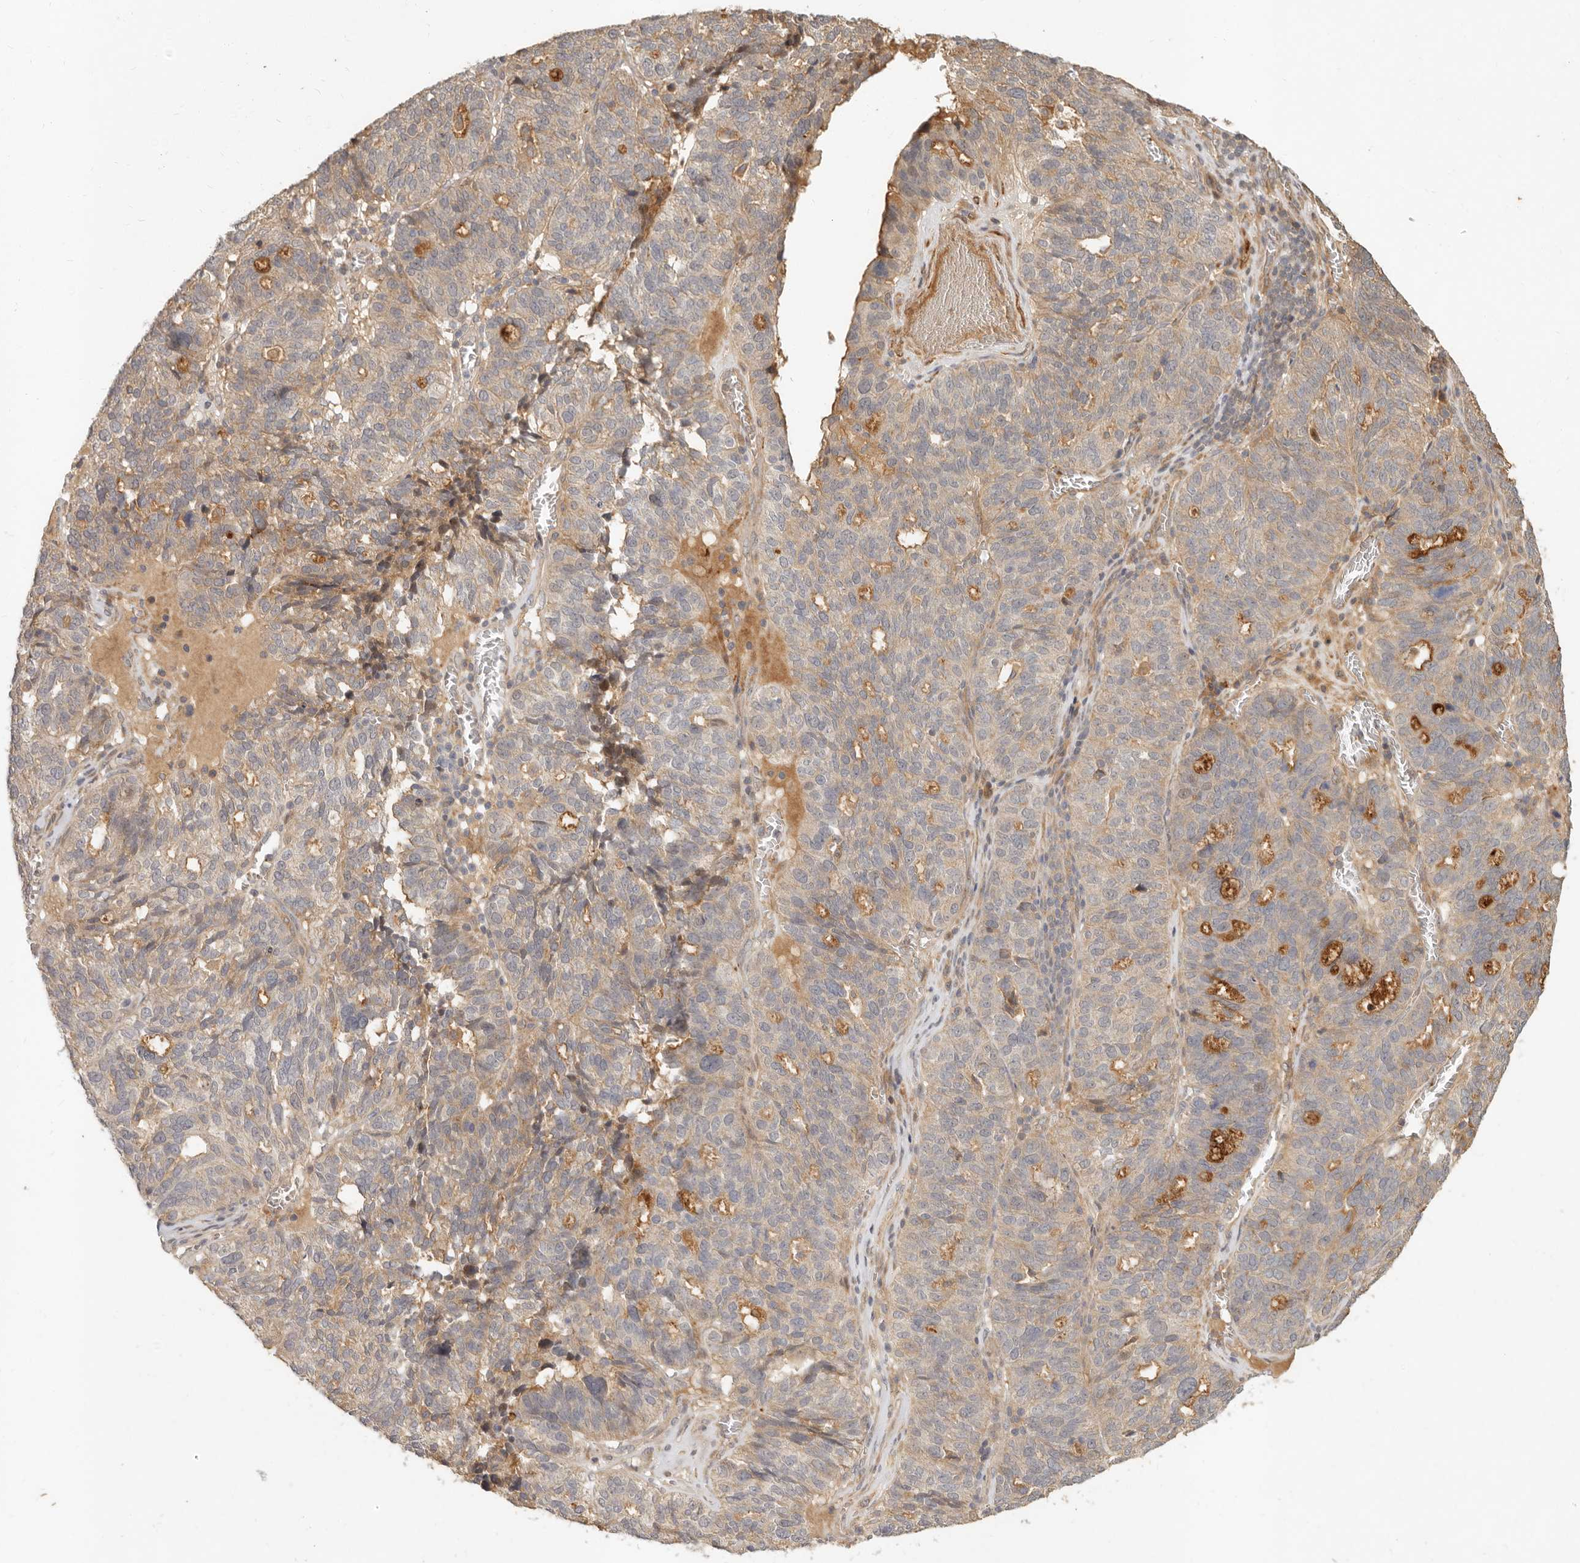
{"staining": {"intensity": "weak", "quantity": "25%-75%", "location": "cytoplasmic/membranous"}, "tissue": "ovarian cancer", "cell_type": "Tumor cells", "image_type": "cancer", "snomed": [{"axis": "morphology", "description": "Cystadenocarcinoma, serous, NOS"}, {"axis": "topography", "description": "Ovary"}], "caption": "Ovarian cancer (serous cystadenocarcinoma) stained for a protein (brown) shows weak cytoplasmic/membranous positive staining in approximately 25%-75% of tumor cells.", "gene": "VIPR1", "patient": {"sex": "female", "age": 59}}